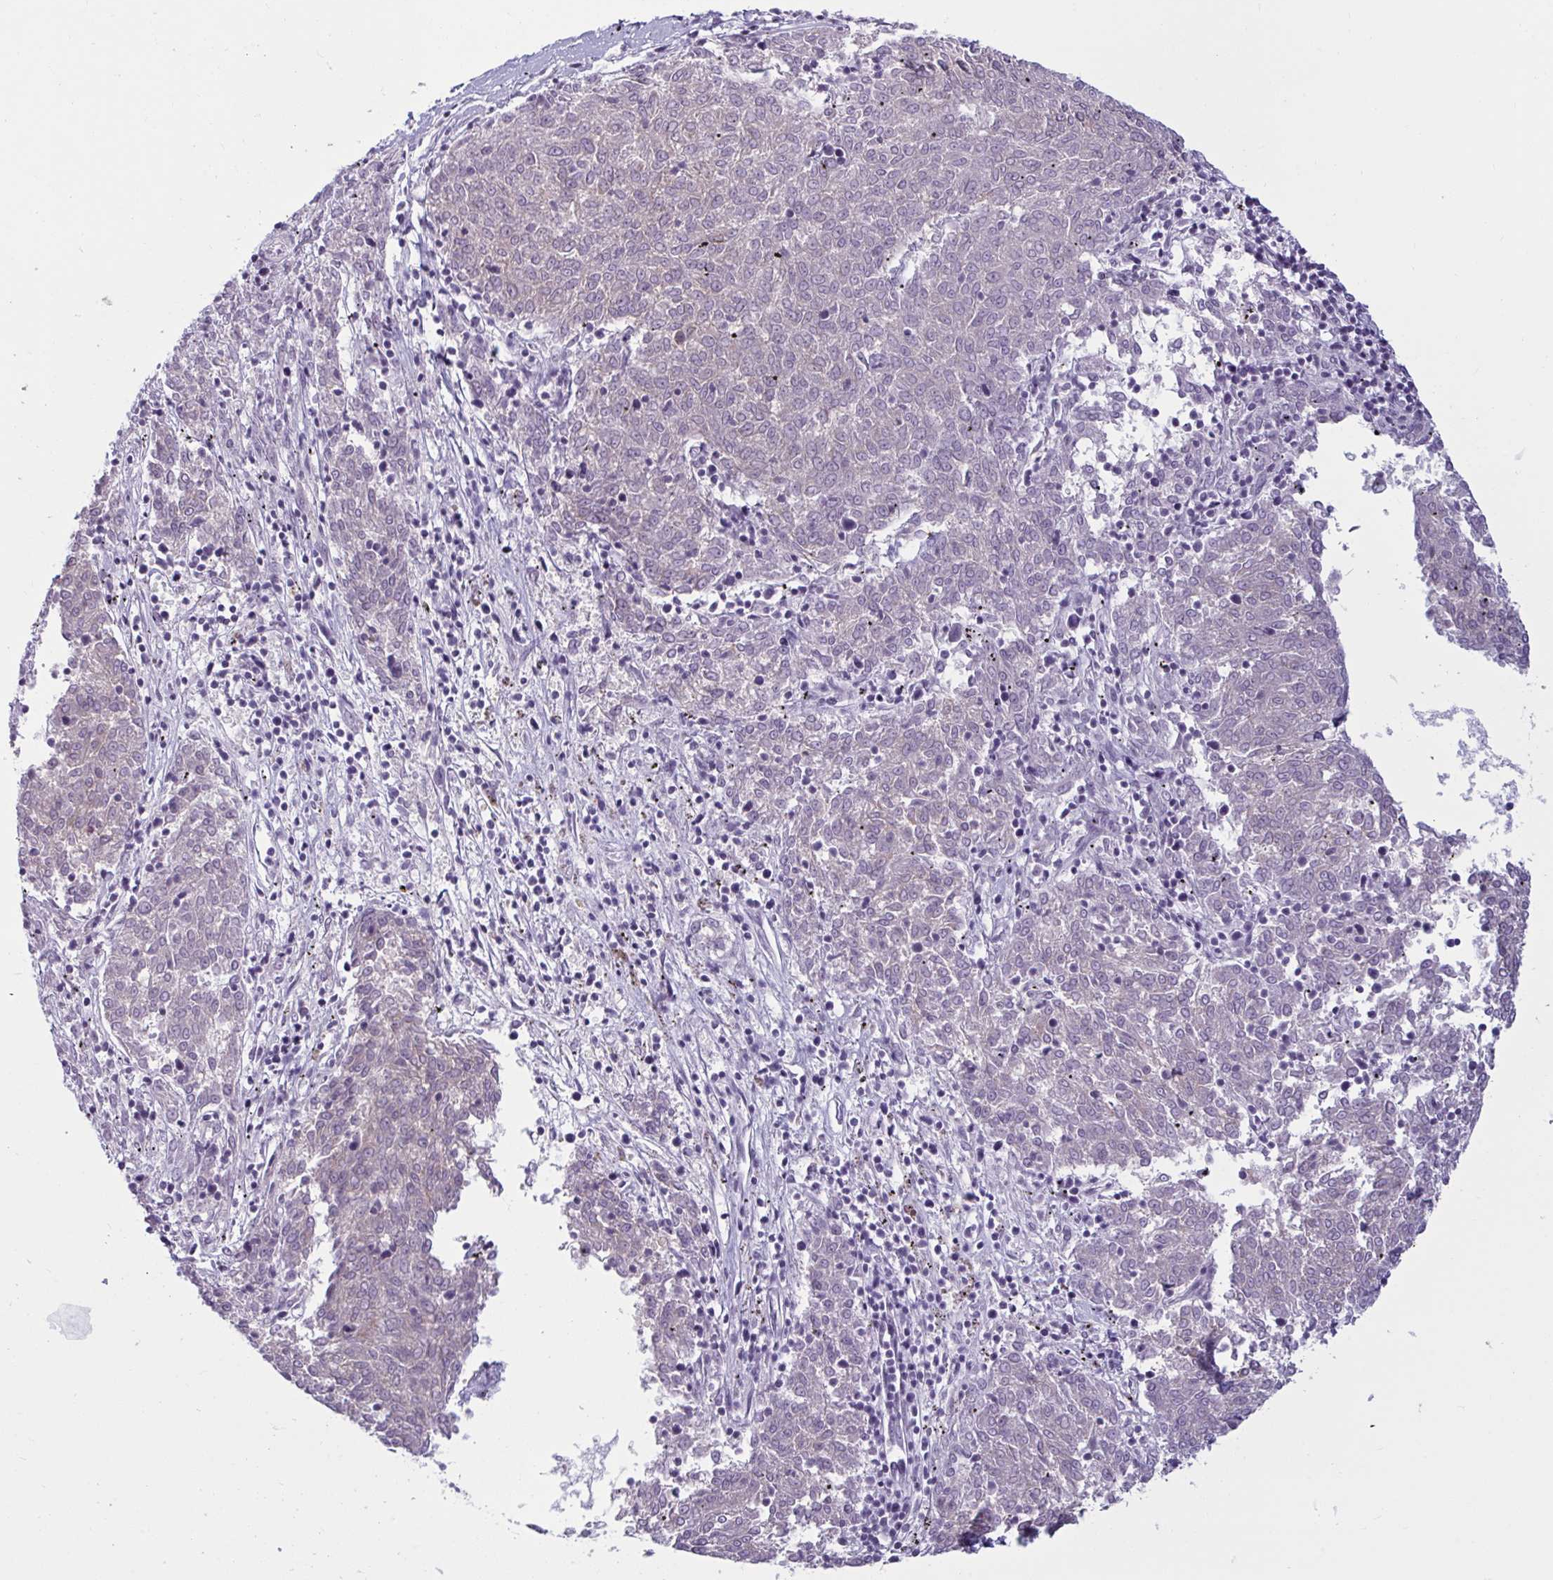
{"staining": {"intensity": "negative", "quantity": "none", "location": "none"}, "tissue": "melanoma", "cell_type": "Tumor cells", "image_type": "cancer", "snomed": [{"axis": "morphology", "description": "Malignant melanoma, NOS"}, {"axis": "topography", "description": "Skin"}], "caption": "The photomicrograph displays no significant expression in tumor cells of melanoma. (DAB IHC with hematoxylin counter stain).", "gene": "TBC1D4", "patient": {"sex": "female", "age": 72}}